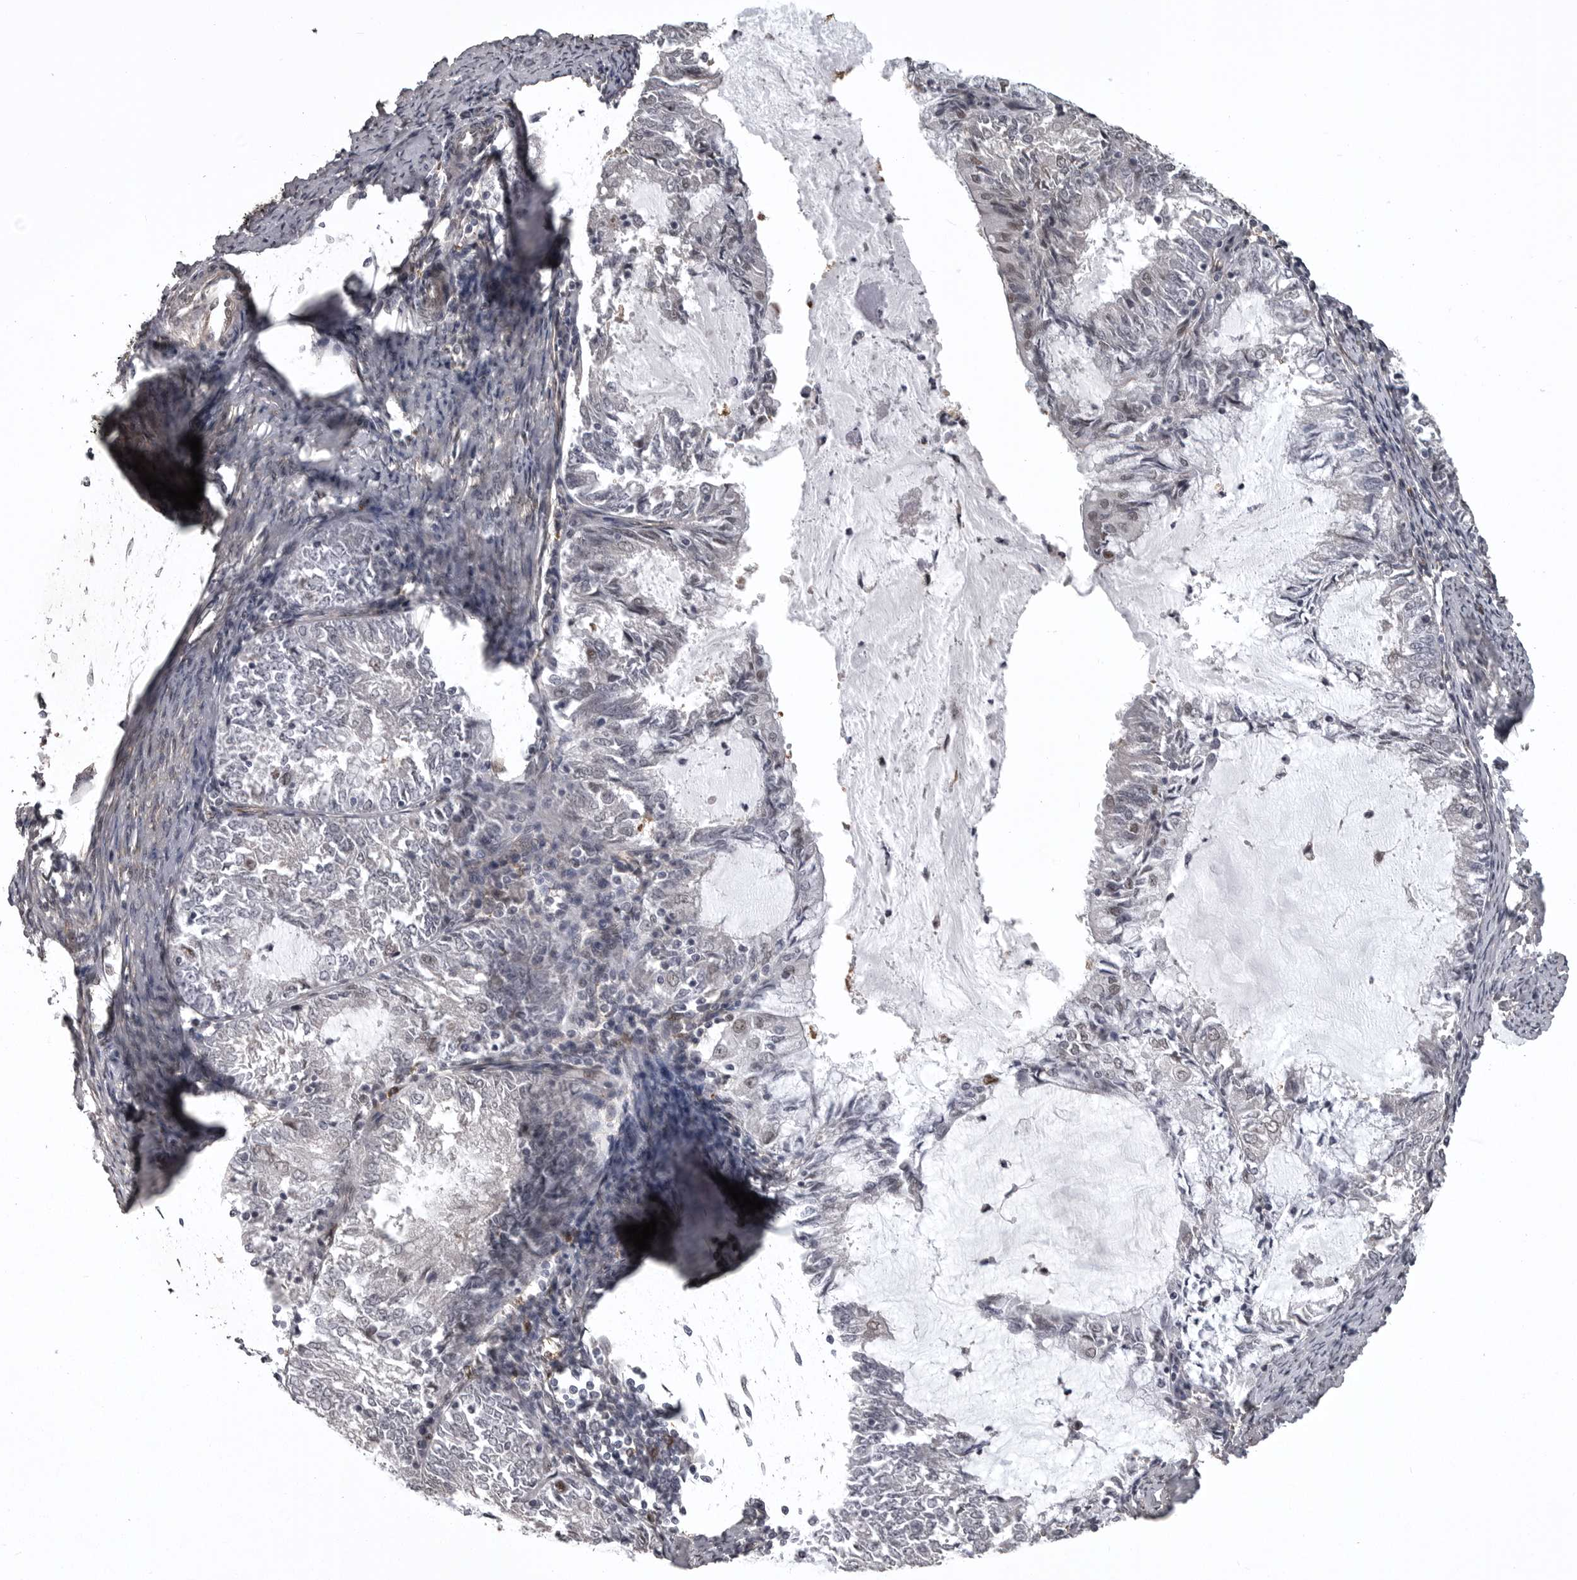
{"staining": {"intensity": "negative", "quantity": "none", "location": "none"}, "tissue": "endometrial cancer", "cell_type": "Tumor cells", "image_type": "cancer", "snomed": [{"axis": "morphology", "description": "Adenocarcinoma, NOS"}, {"axis": "topography", "description": "Endometrium"}], "caption": "IHC of adenocarcinoma (endometrial) exhibits no expression in tumor cells. (DAB (3,3'-diaminobenzidine) immunohistochemistry (IHC) with hematoxylin counter stain).", "gene": "SNX16", "patient": {"sex": "female", "age": 57}}